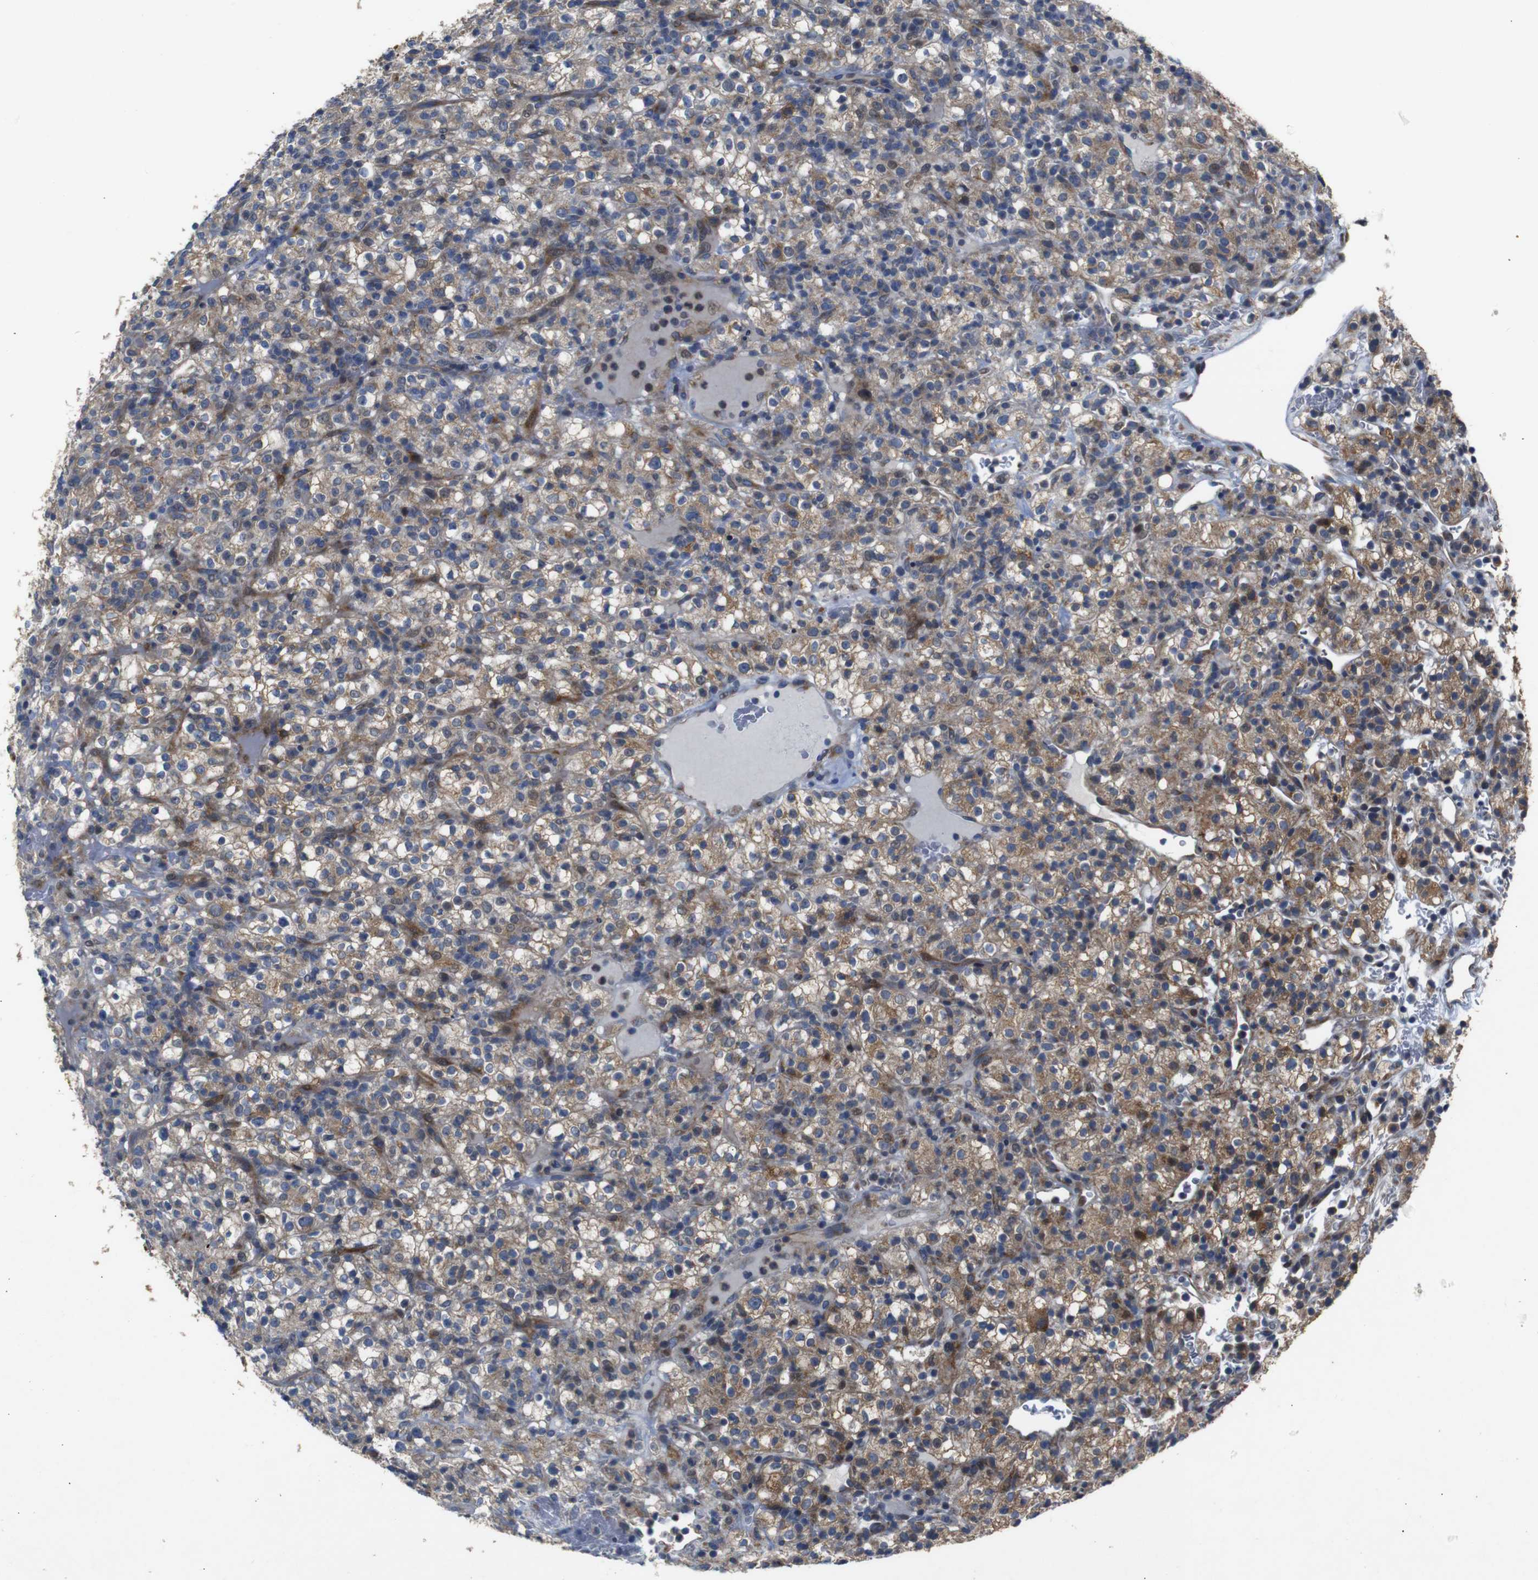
{"staining": {"intensity": "moderate", "quantity": ">75%", "location": "cytoplasmic/membranous"}, "tissue": "renal cancer", "cell_type": "Tumor cells", "image_type": "cancer", "snomed": [{"axis": "morphology", "description": "Normal tissue, NOS"}, {"axis": "morphology", "description": "Adenocarcinoma, NOS"}, {"axis": "topography", "description": "Kidney"}], "caption": "Immunohistochemical staining of human renal cancer reveals medium levels of moderate cytoplasmic/membranous staining in about >75% of tumor cells.", "gene": "CHST10", "patient": {"sex": "female", "age": 72}}